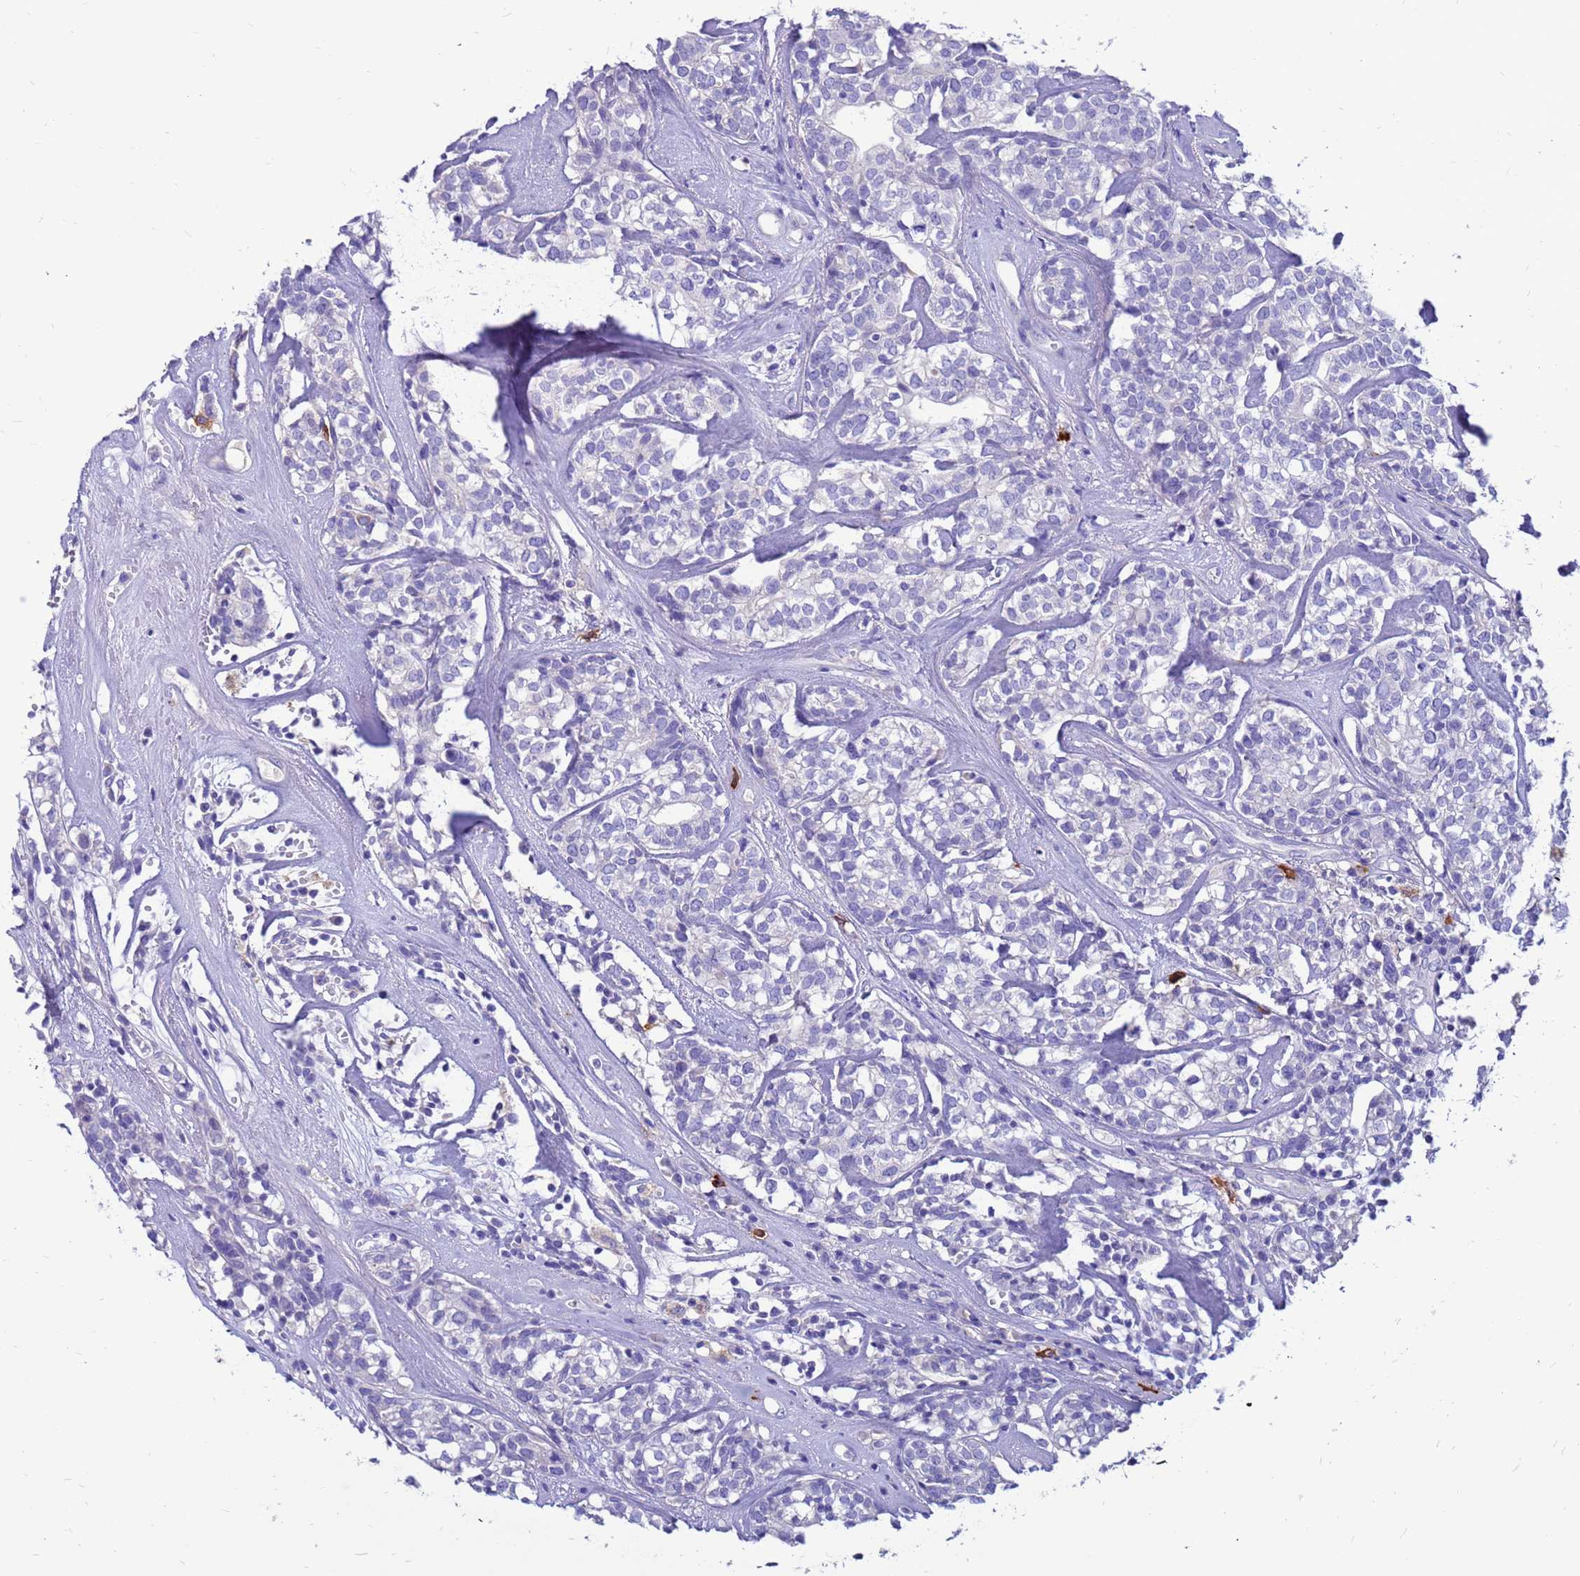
{"staining": {"intensity": "negative", "quantity": "none", "location": "none"}, "tissue": "head and neck cancer", "cell_type": "Tumor cells", "image_type": "cancer", "snomed": [{"axis": "morphology", "description": "Adenocarcinoma, NOS"}, {"axis": "topography", "description": "Salivary gland"}, {"axis": "topography", "description": "Head-Neck"}], "caption": "The image shows no significant positivity in tumor cells of head and neck cancer (adenocarcinoma). The staining was performed using DAB (3,3'-diaminobenzidine) to visualize the protein expression in brown, while the nuclei were stained in blue with hematoxylin (Magnification: 20x).", "gene": "PDE10A", "patient": {"sex": "female", "age": 65}}